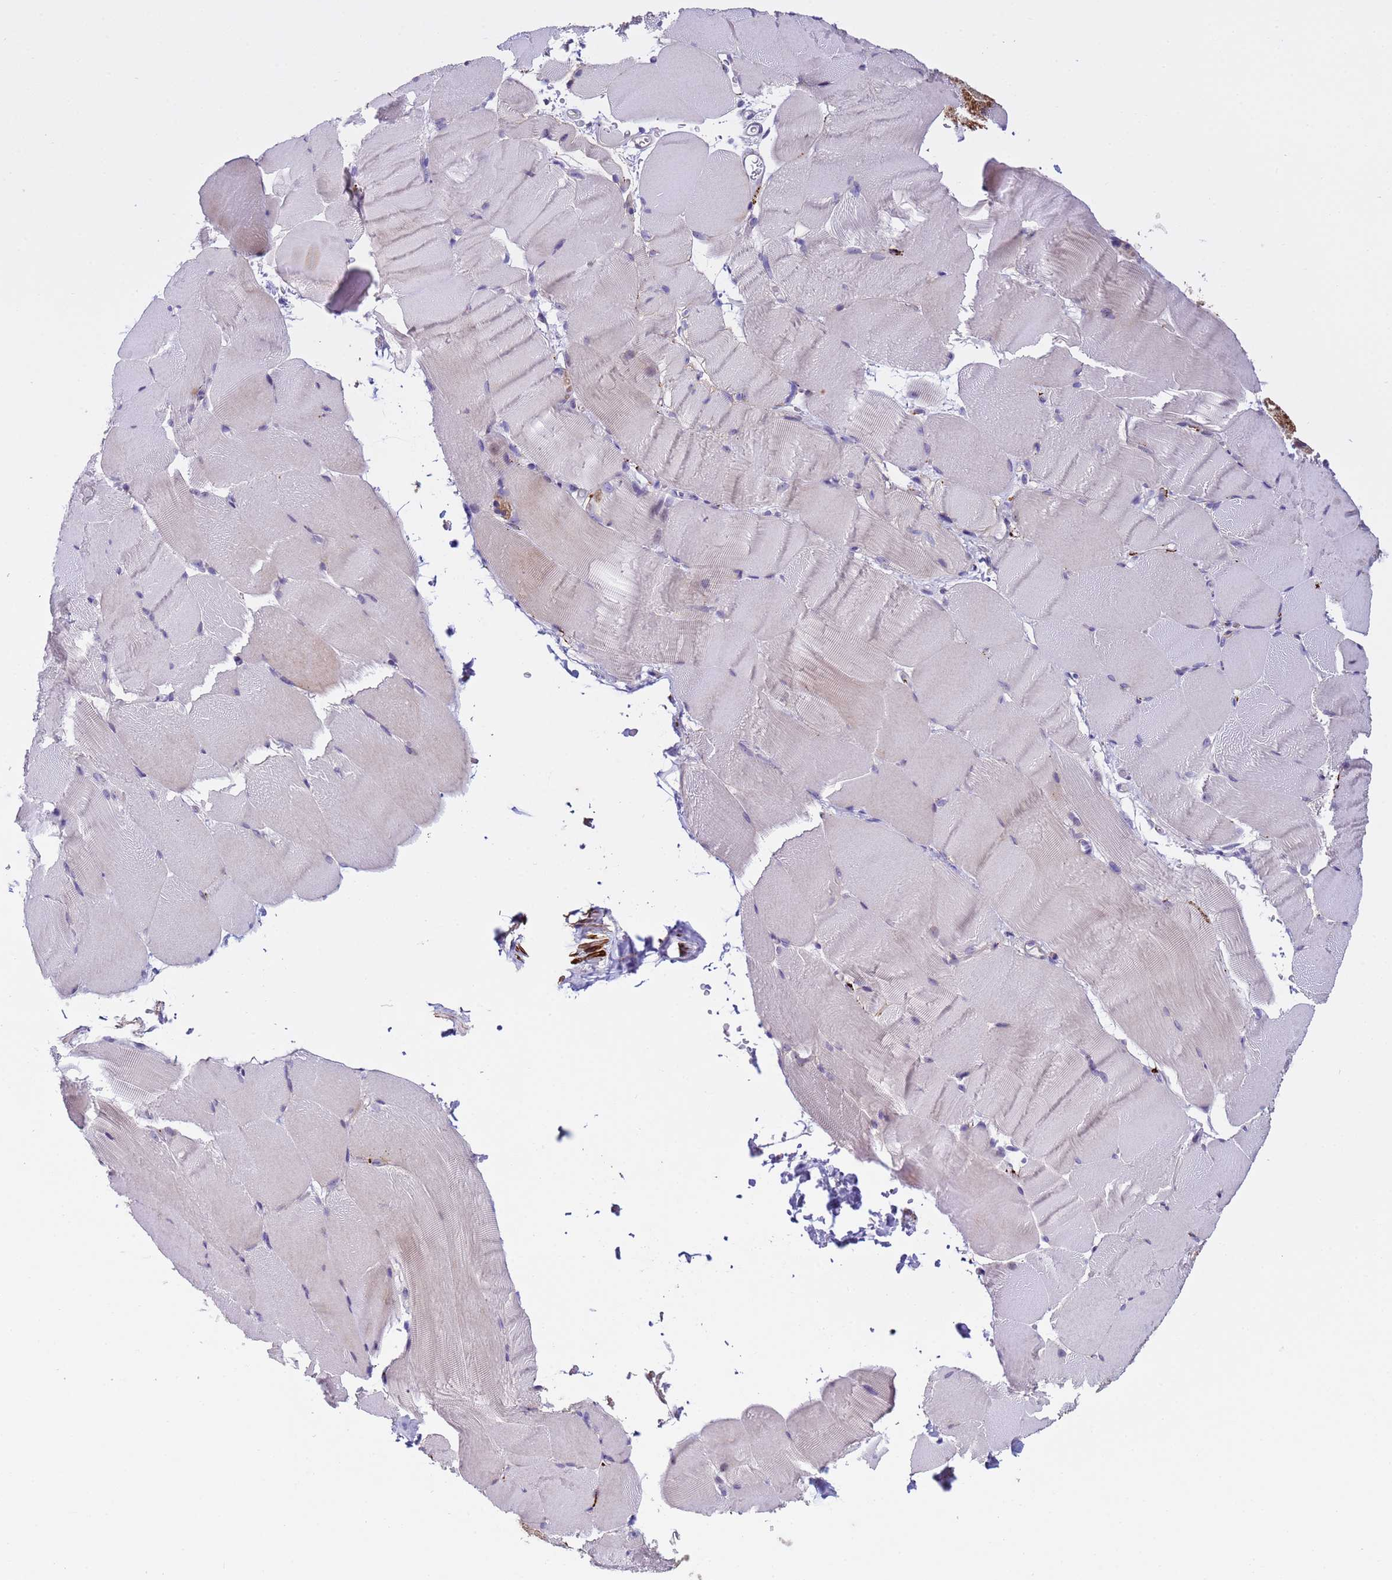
{"staining": {"intensity": "negative", "quantity": "none", "location": "none"}, "tissue": "skeletal muscle", "cell_type": "Myocytes", "image_type": "normal", "snomed": [{"axis": "morphology", "description": "Normal tissue, NOS"}, {"axis": "topography", "description": "Skeletal muscle"}, {"axis": "topography", "description": "Parathyroid gland"}], "caption": "A high-resolution image shows immunohistochemistry (IHC) staining of benign skeletal muscle, which reveals no significant staining in myocytes. The staining was performed using DAB (3,3'-diaminobenzidine) to visualize the protein expression in brown, while the nuclei were stained in blue with hematoxylin (Magnification: 20x).", "gene": "IGSF11", "patient": {"sex": "female", "age": 37}}